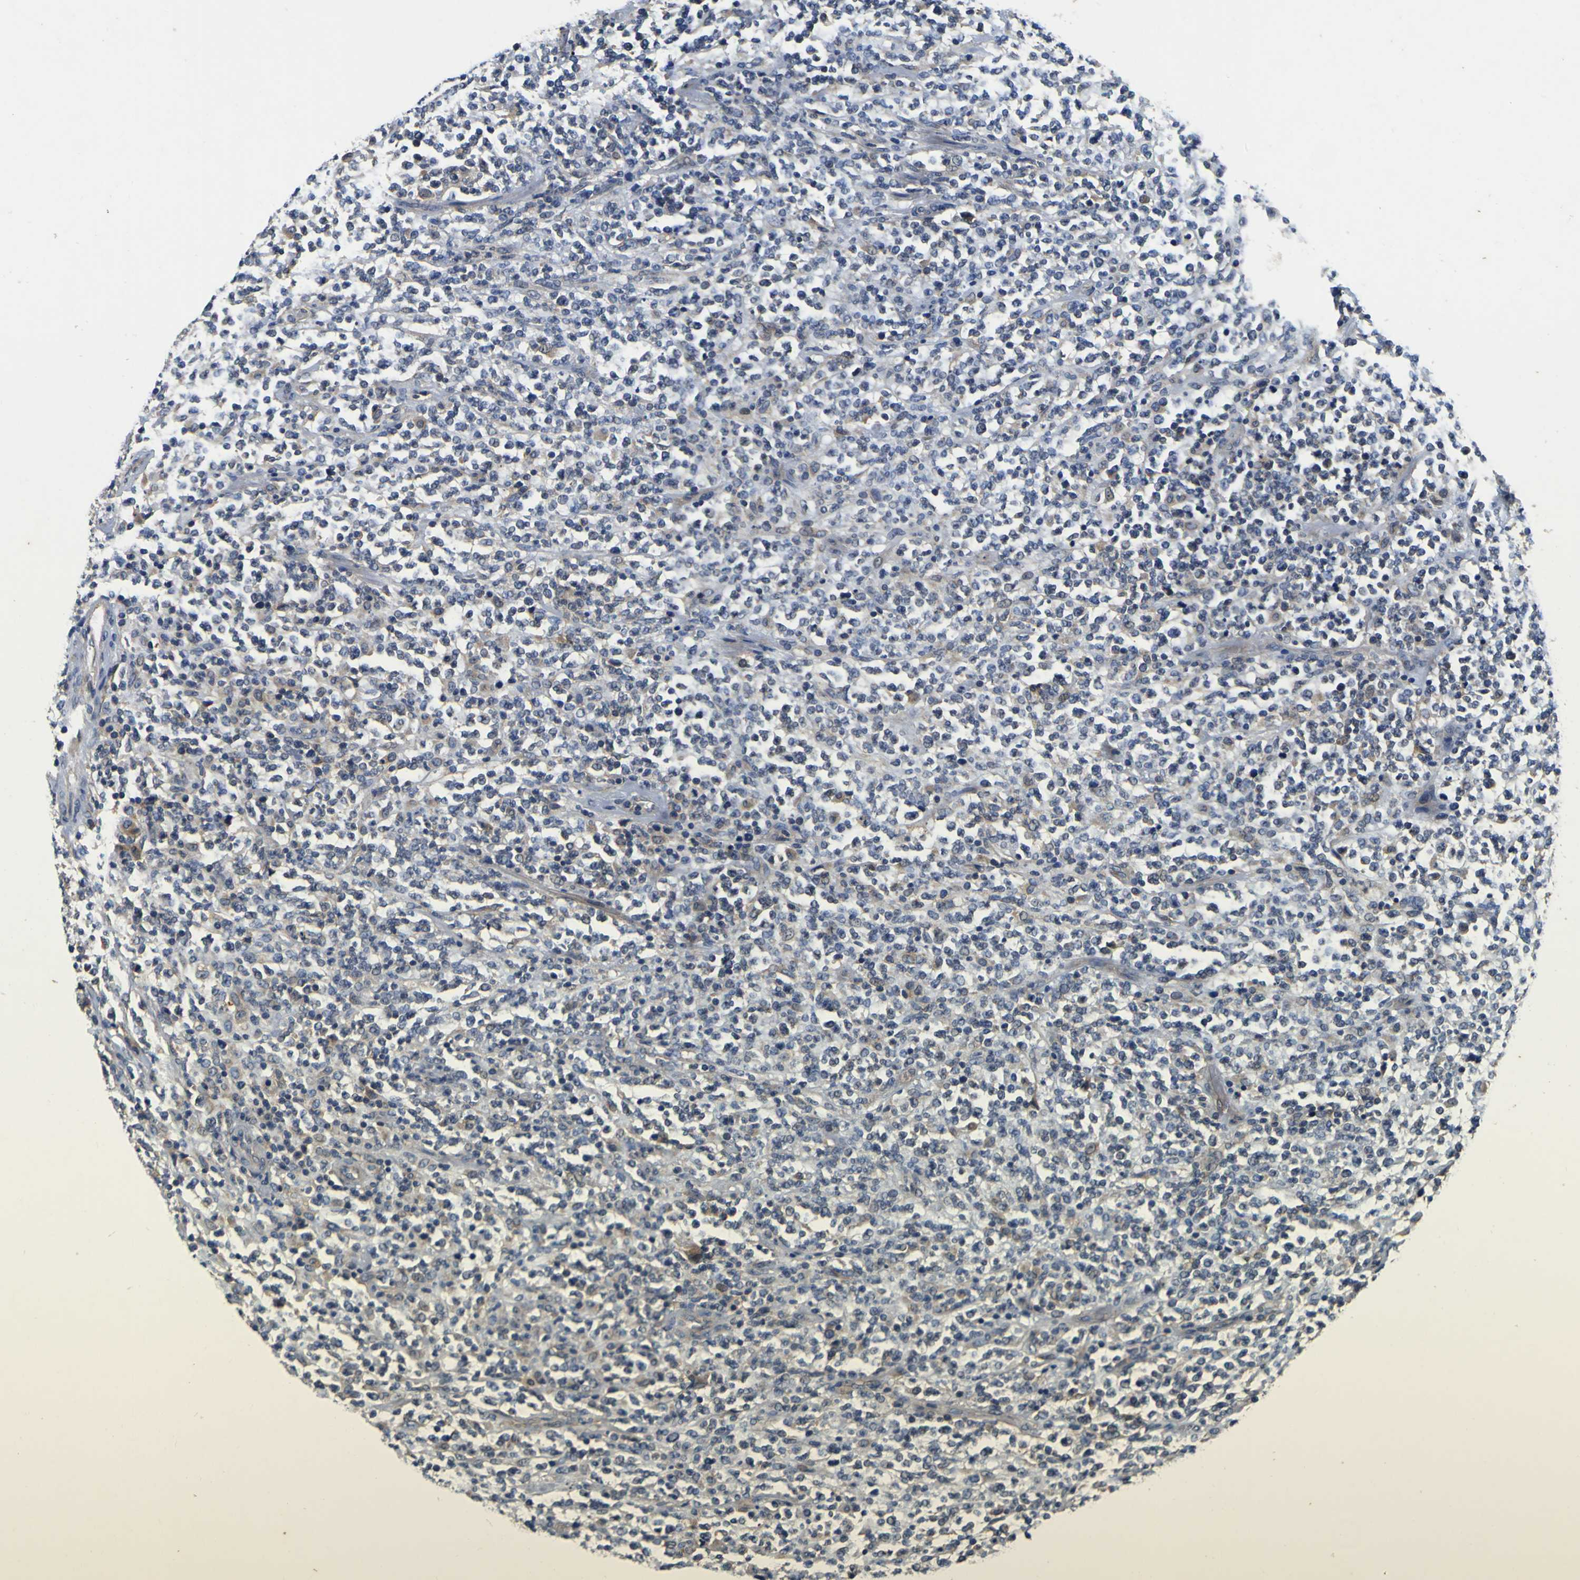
{"staining": {"intensity": "negative", "quantity": "none", "location": "none"}, "tissue": "lymphoma", "cell_type": "Tumor cells", "image_type": "cancer", "snomed": [{"axis": "morphology", "description": "Malignant lymphoma, non-Hodgkin's type, High grade"}, {"axis": "topography", "description": "Soft tissue"}], "caption": "Immunohistochemistry (IHC) histopathology image of human lymphoma stained for a protein (brown), which exhibits no positivity in tumor cells. The staining is performed using DAB (3,3'-diaminobenzidine) brown chromogen with nuclei counter-stained in using hematoxylin.", "gene": "EPHB4", "patient": {"sex": "male", "age": 18}}